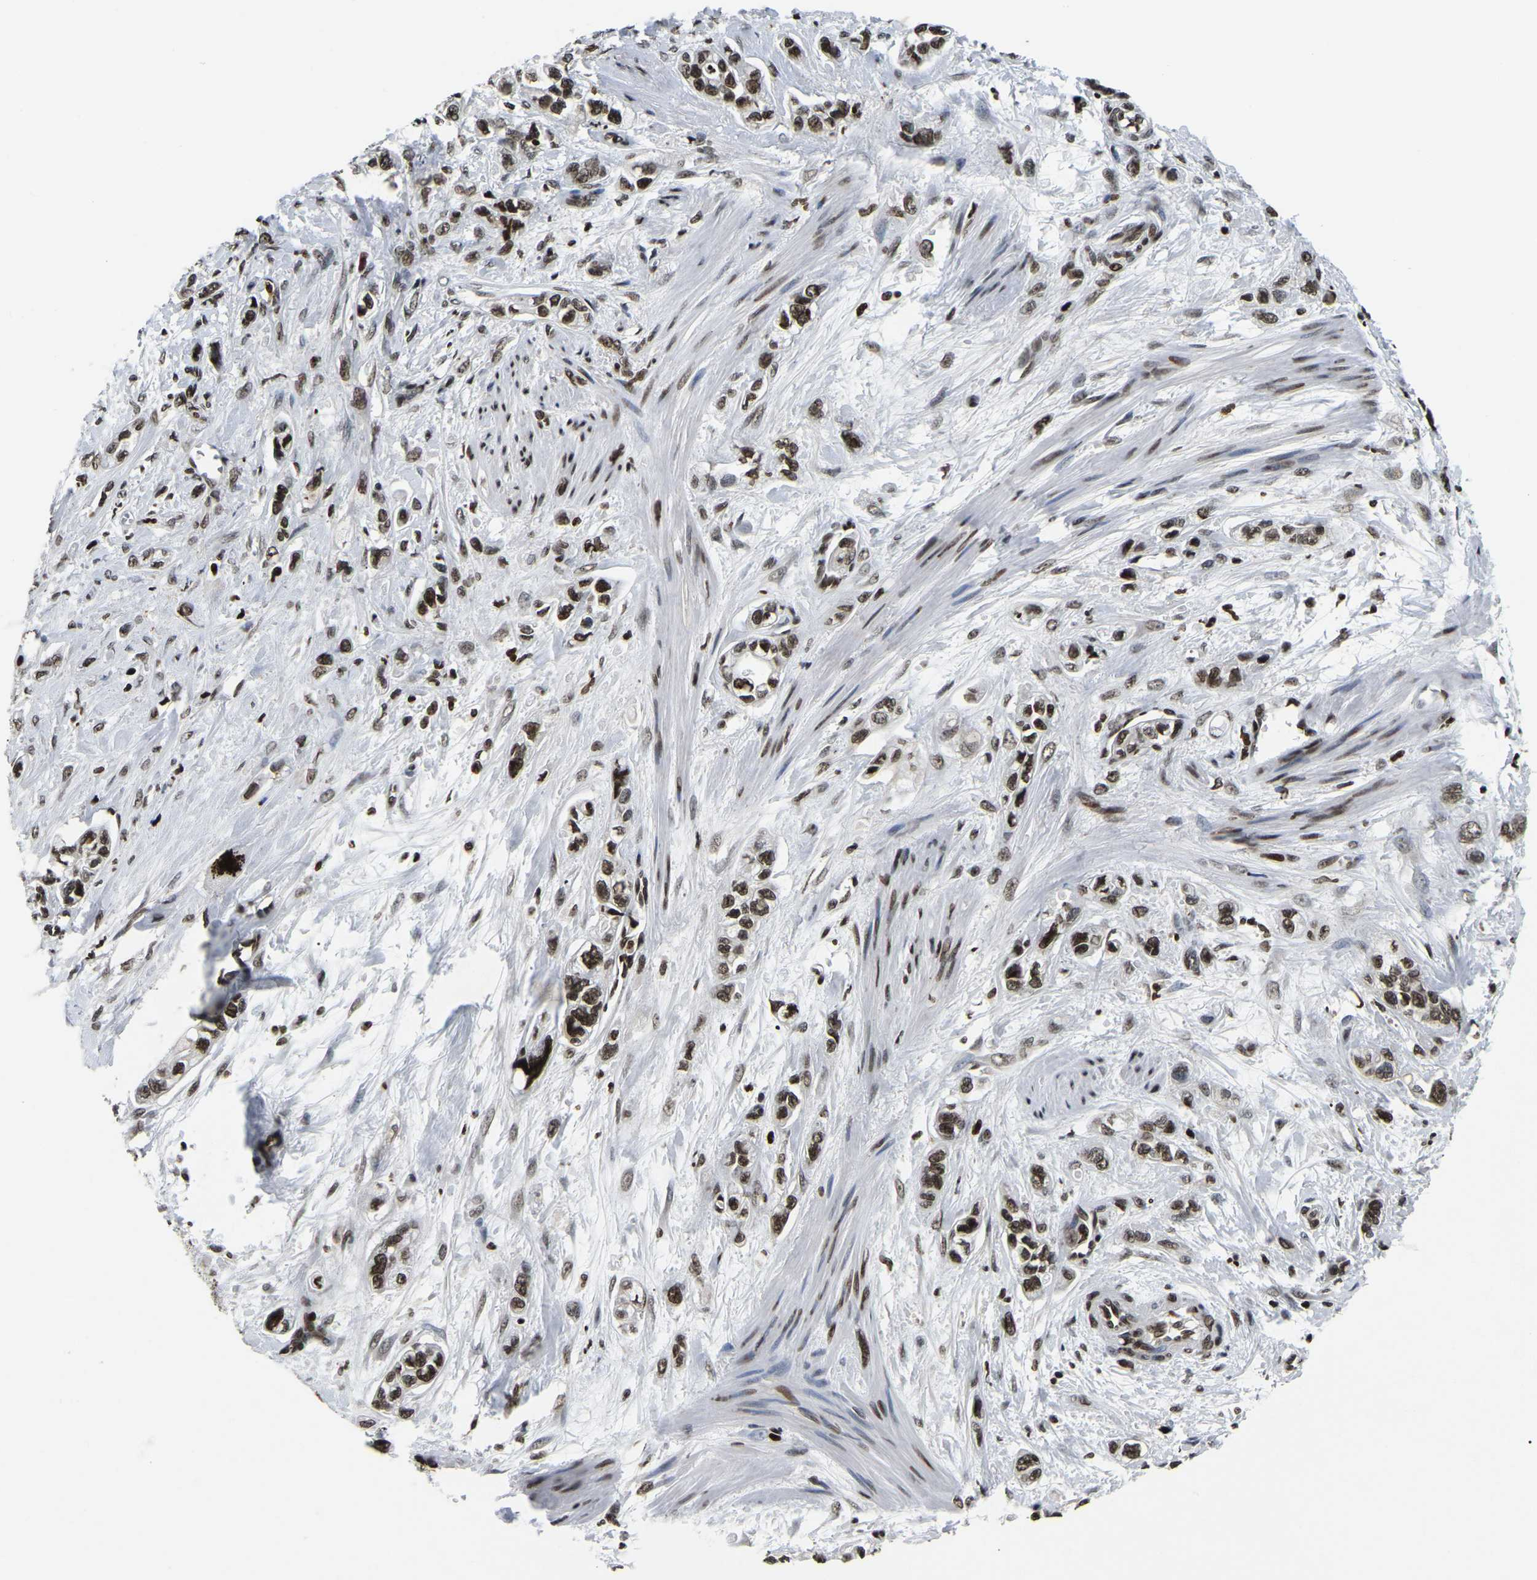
{"staining": {"intensity": "strong", "quantity": ">75%", "location": "nuclear"}, "tissue": "pancreatic cancer", "cell_type": "Tumor cells", "image_type": "cancer", "snomed": [{"axis": "morphology", "description": "Adenocarcinoma, NOS"}, {"axis": "topography", "description": "Pancreas"}], "caption": "Immunohistochemistry (DAB) staining of pancreatic cancer (adenocarcinoma) demonstrates strong nuclear protein positivity in about >75% of tumor cells. The staining was performed using DAB, with brown indicating positive protein expression. Nuclei are stained blue with hematoxylin.", "gene": "LRRC61", "patient": {"sex": "male", "age": 74}}